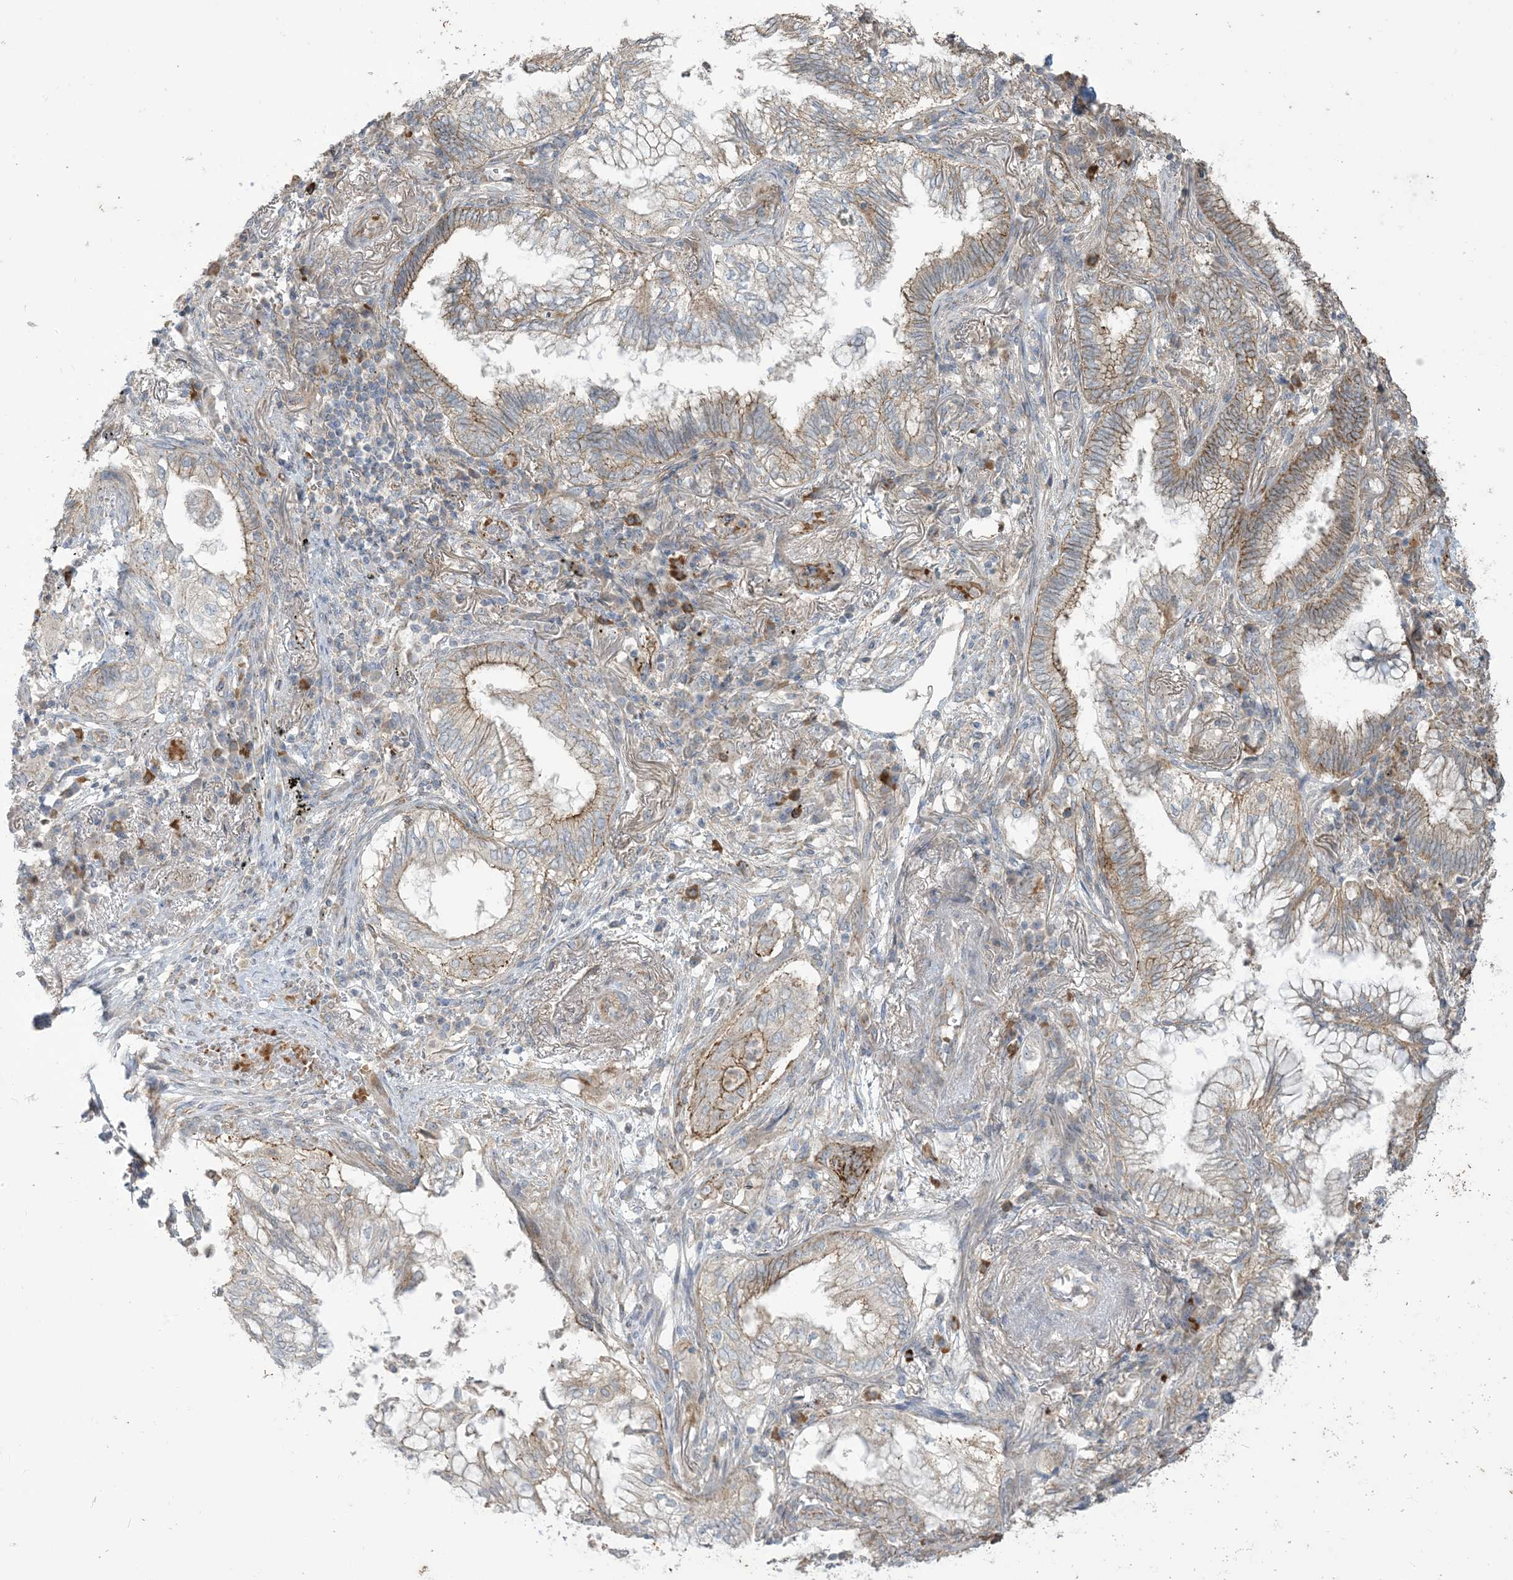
{"staining": {"intensity": "weak", "quantity": "<25%", "location": "cytoplasmic/membranous"}, "tissue": "lung cancer", "cell_type": "Tumor cells", "image_type": "cancer", "snomed": [{"axis": "morphology", "description": "Adenocarcinoma, NOS"}, {"axis": "topography", "description": "Lung"}], "caption": "Lung cancer (adenocarcinoma) was stained to show a protein in brown. There is no significant expression in tumor cells.", "gene": "KLHL18", "patient": {"sex": "female", "age": 70}}